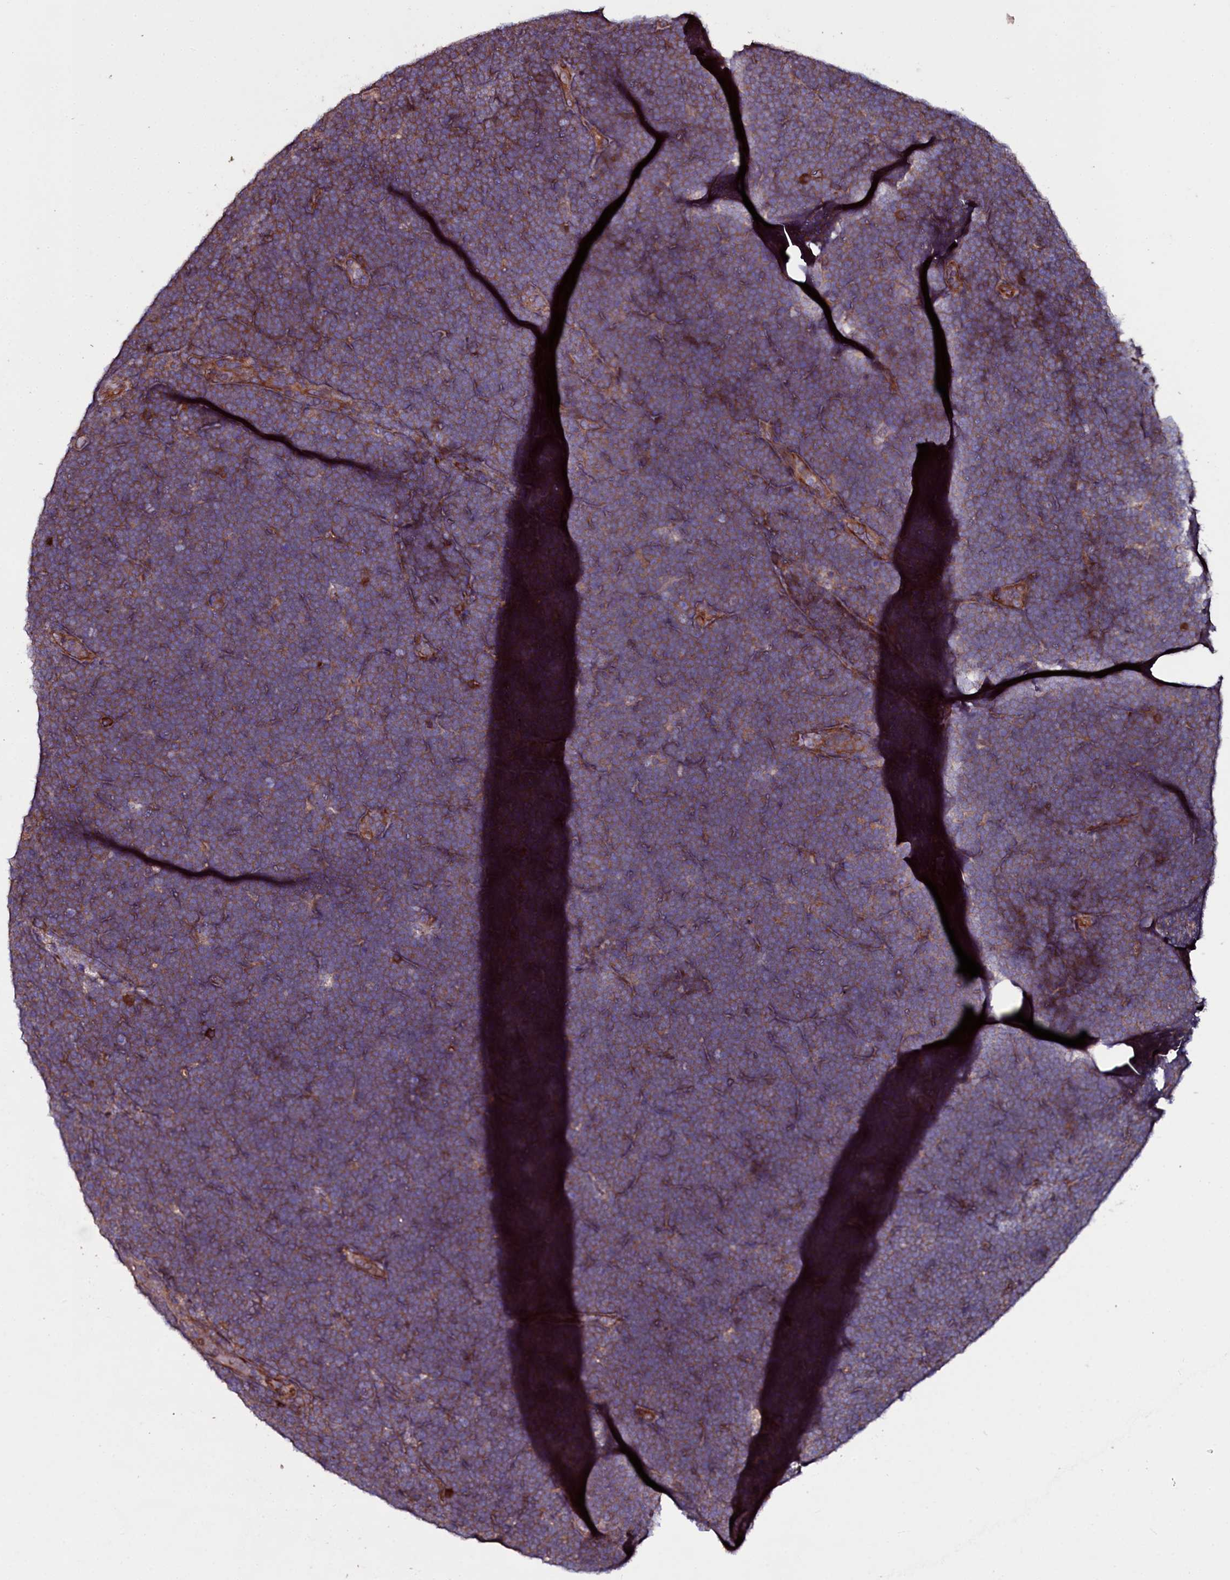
{"staining": {"intensity": "weak", "quantity": "25%-75%", "location": "cytoplasmic/membranous"}, "tissue": "lymphoma", "cell_type": "Tumor cells", "image_type": "cancer", "snomed": [{"axis": "morphology", "description": "Malignant lymphoma, non-Hodgkin's type, High grade"}, {"axis": "topography", "description": "Lymph node"}], "caption": "High-magnification brightfield microscopy of high-grade malignant lymphoma, non-Hodgkin's type stained with DAB (brown) and counterstained with hematoxylin (blue). tumor cells exhibit weak cytoplasmic/membranous staining is identified in approximately25%-75% of cells. The staining was performed using DAB, with brown indicating positive protein expression. Nuclei are stained blue with hematoxylin.", "gene": "USPL1", "patient": {"sex": "male", "age": 13}}